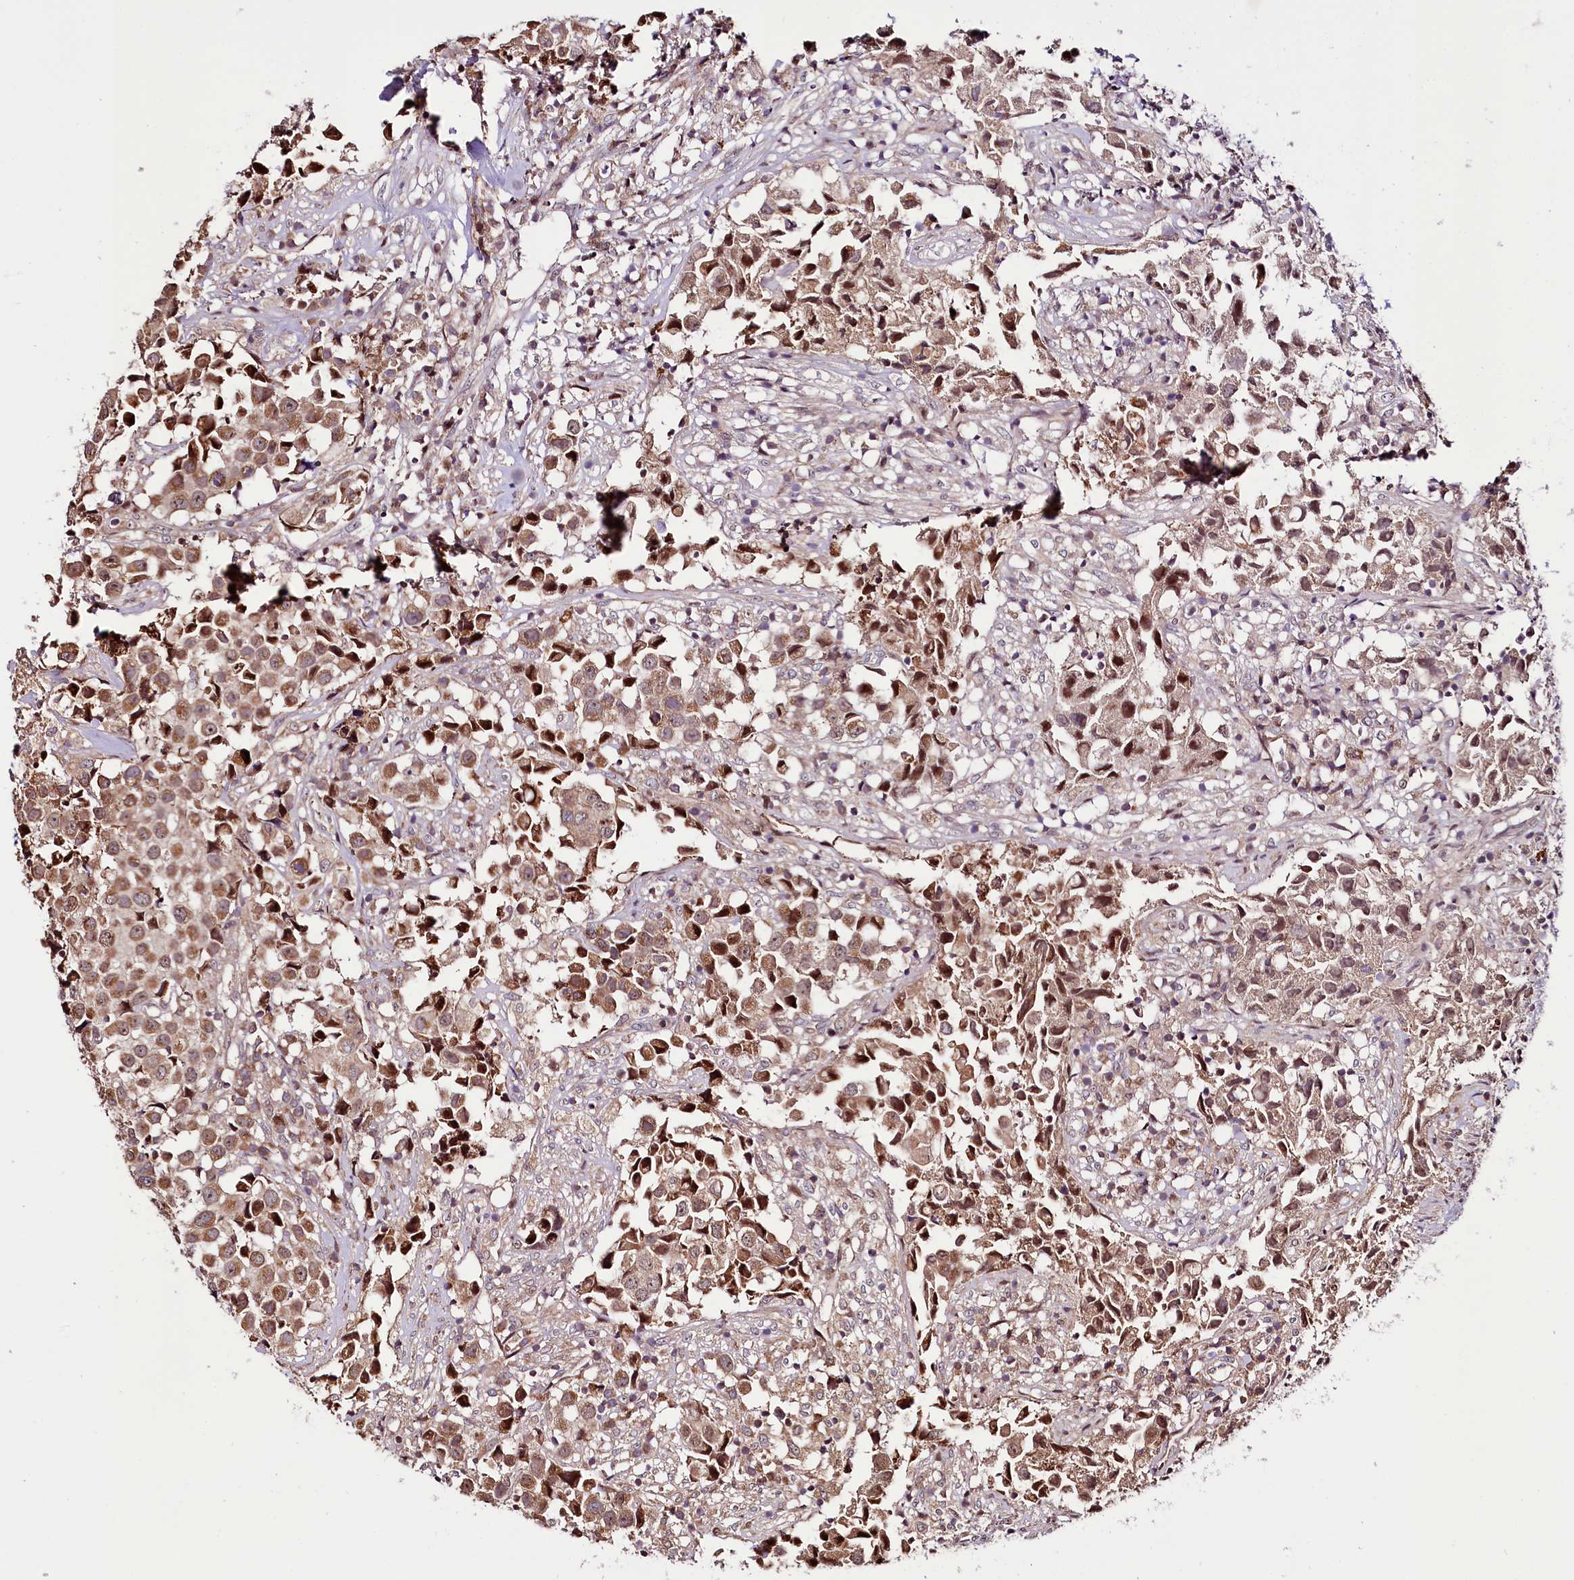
{"staining": {"intensity": "moderate", "quantity": ">75%", "location": "cytoplasmic/membranous"}, "tissue": "urothelial cancer", "cell_type": "Tumor cells", "image_type": "cancer", "snomed": [{"axis": "morphology", "description": "Urothelial carcinoma, High grade"}, {"axis": "topography", "description": "Urinary bladder"}], "caption": "Protein analysis of urothelial carcinoma (high-grade) tissue reveals moderate cytoplasmic/membranous expression in about >75% of tumor cells.", "gene": "ST7", "patient": {"sex": "female", "age": 75}}